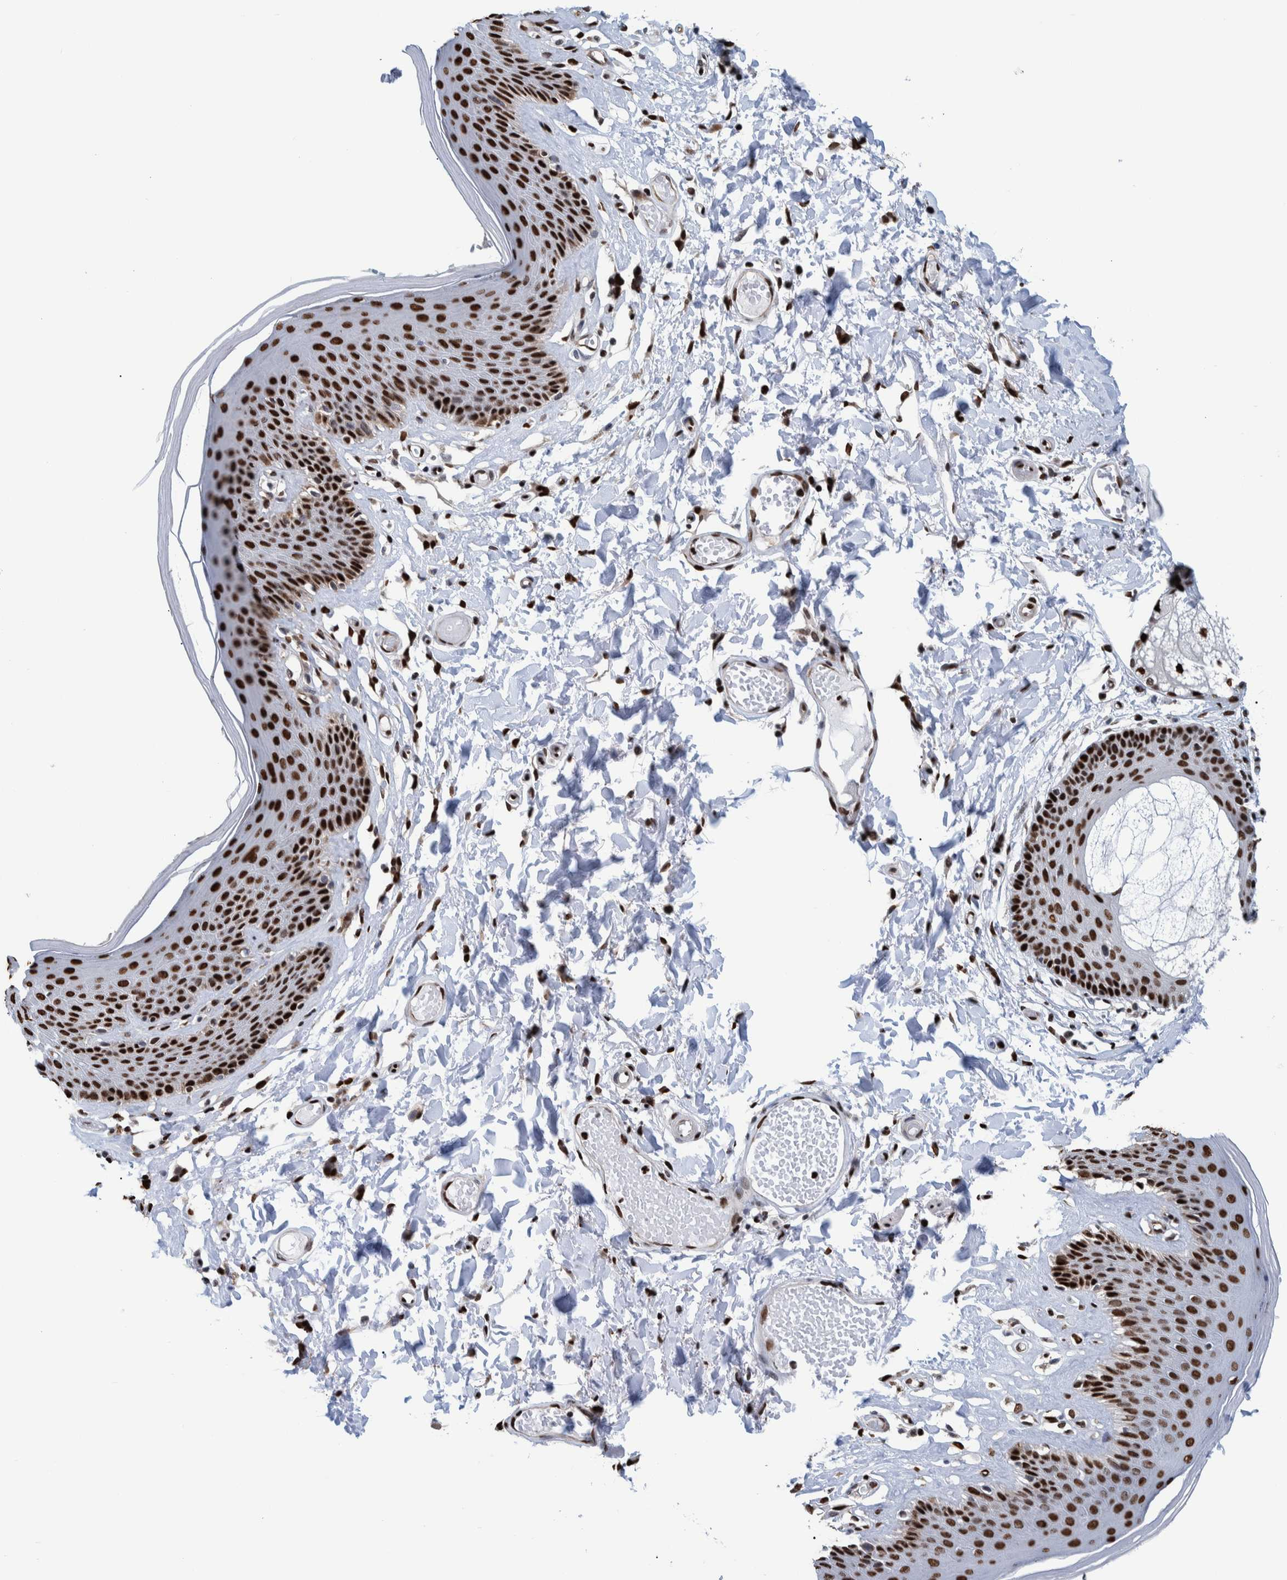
{"staining": {"intensity": "strong", "quantity": ">75%", "location": "nuclear"}, "tissue": "skin", "cell_type": "Epidermal cells", "image_type": "normal", "snomed": [{"axis": "morphology", "description": "Normal tissue, NOS"}, {"axis": "topography", "description": "Vulva"}], "caption": "The photomicrograph demonstrates staining of normal skin, revealing strong nuclear protein expression (brown color) within epidermal cells.", "gene": "HEATR9", "patient": {"sex": "female", "age": 73}}